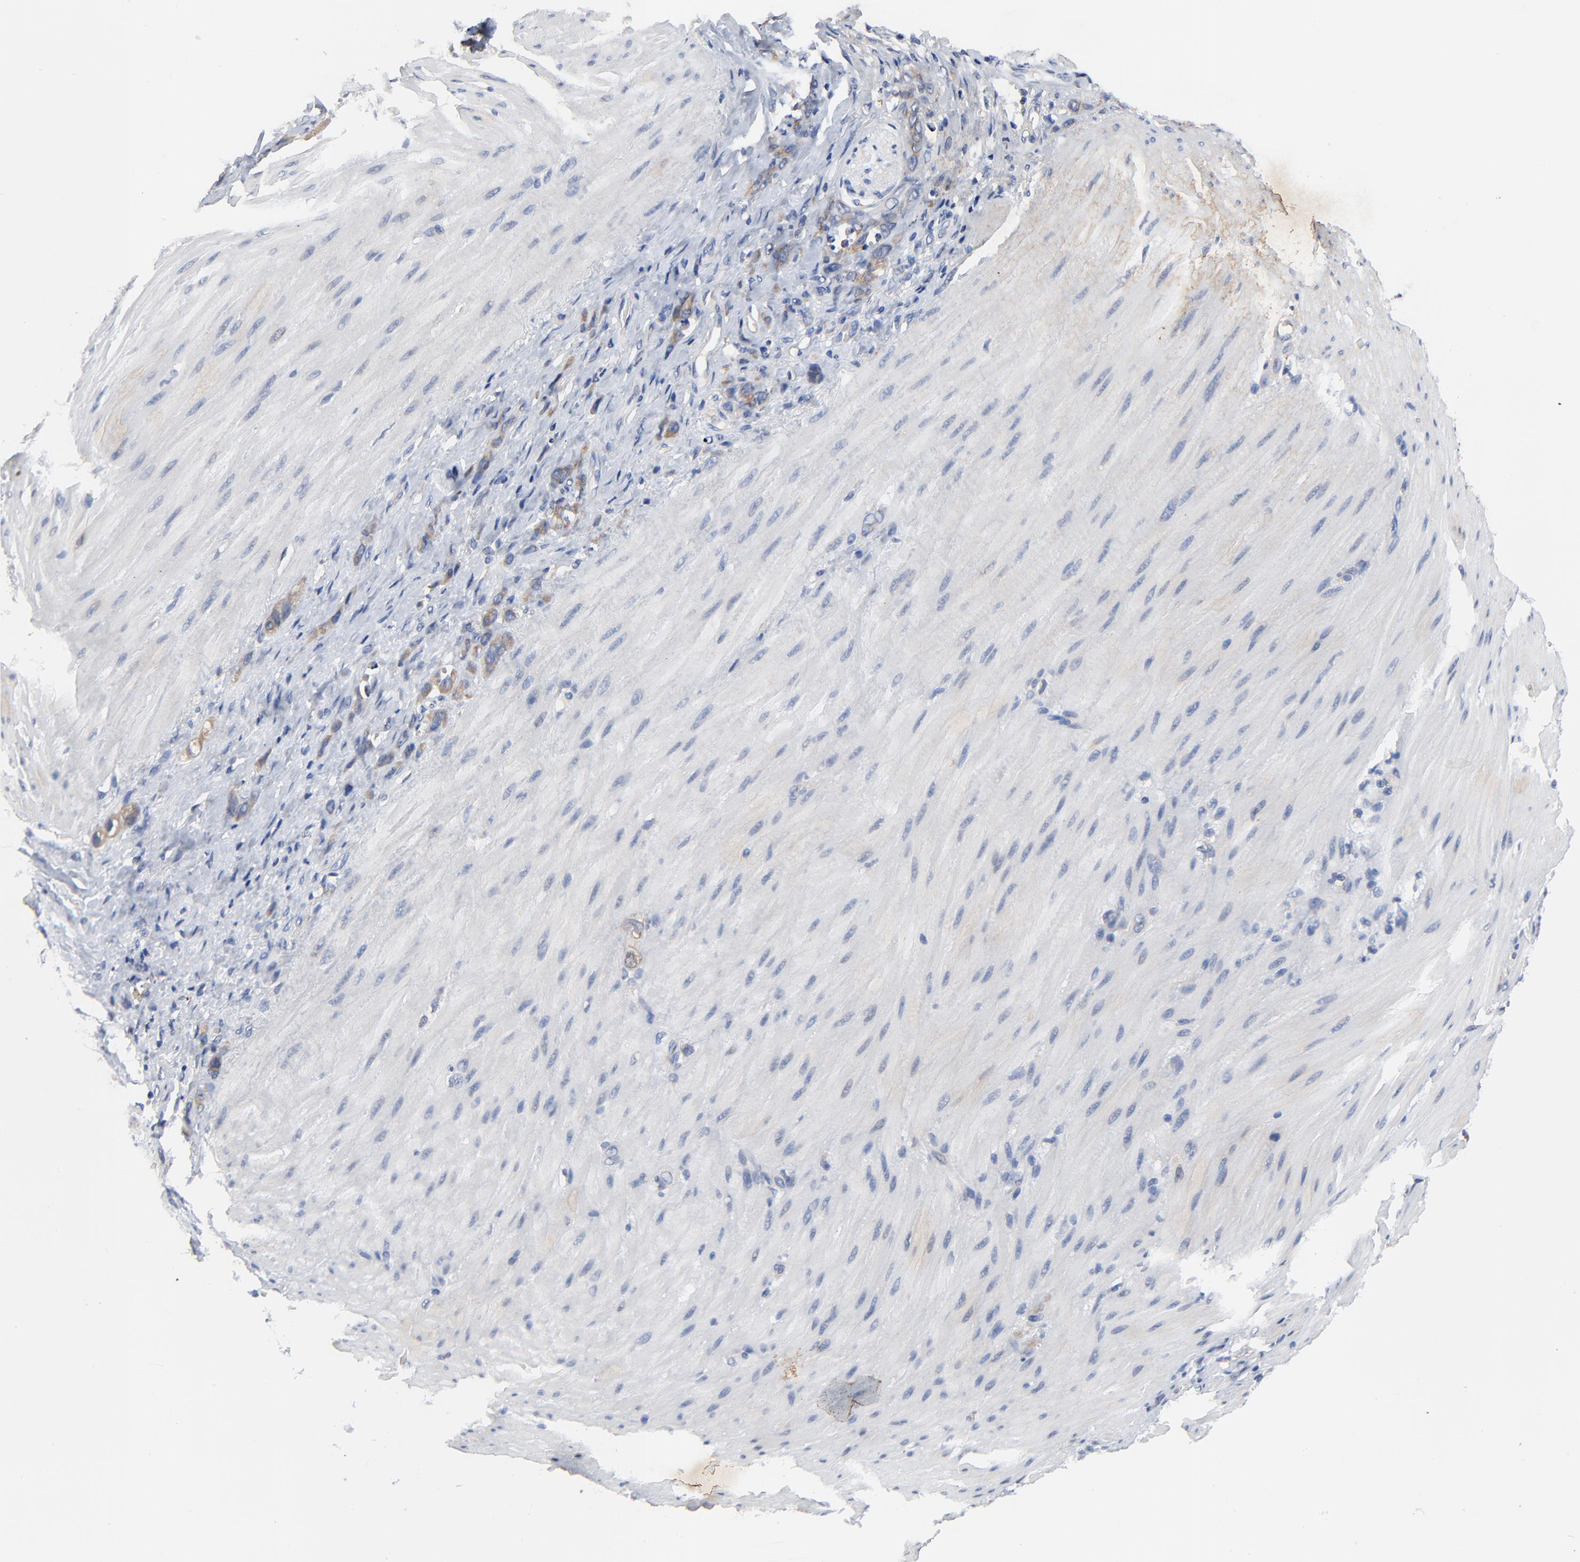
{"staining": {"intensity": "moderate", "quantity": "25%-75%", "location": "cytoplasmic/membranous"}, "tissue": "stomach cancer", "cell_type": "Tumor cells", "image_type": "cancer", "snomed": [{"axis": "morphology", "description": "Normal tissue, NOS"}, {"axis": "morphology", "description": "Adenocarcinoma, NOS"}, {"axis": "topography", "description": "Stomach"}], "caption": "Moderate cytoplasmic/membranous protein positivity is appreciated in about 25%-75% of tumor cells in stomach cancer. The protein of interest is shown in brown color, while the nuclei are stained blue.", "gene": "VAV2", "patient": {"sex": "male", "age": 82}}